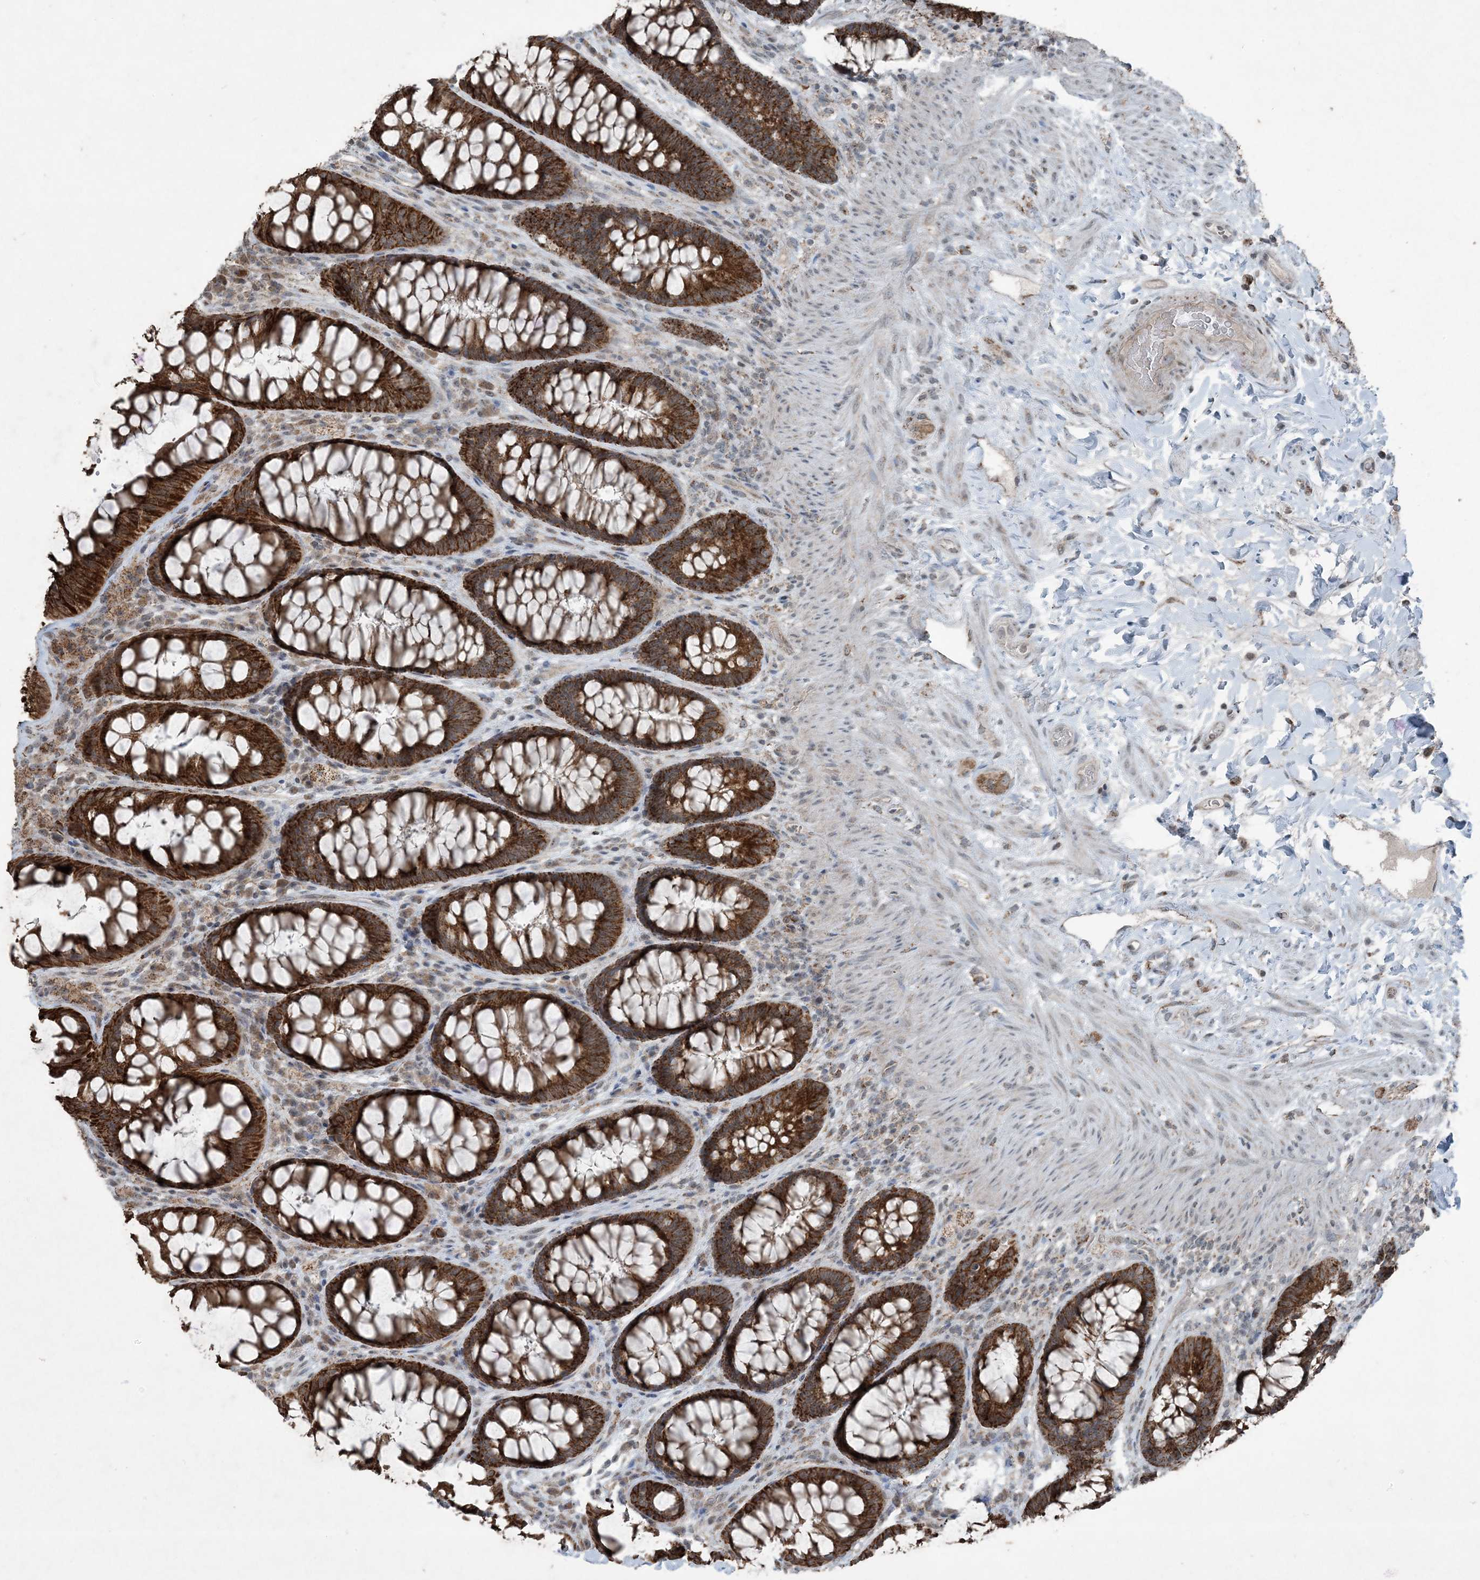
{"staining": {"intensity": "moderate", "quantity": ">75%", "location": "cytoplasmic/membranous"}, "tissue": "rectum", "cell_type": "Glandular cells", "image_type": "normal", "snomed": [{"axis": "morphology", "description": "Normal tissue, NOS"}, {"axis": "topography", "description": "Rectum"}], "caption": "High-magnification brightfield microscopy of unremarkable rectum stained with DAB (3,3'-diaminobenzidine) (brown) and counterstained with hematoxylin (blue). glandular cells exhibit moderate cytoplasmic/membranous staining is identified in approximately>75% of cells. Using DAB (3,3'-diaminobenzidine) (brown) and hematoxylin (blue) stains, captured at high magnification using brightfield microscopy.", "gene": "PC", "patient": {"sex": "female", "age": 46}}